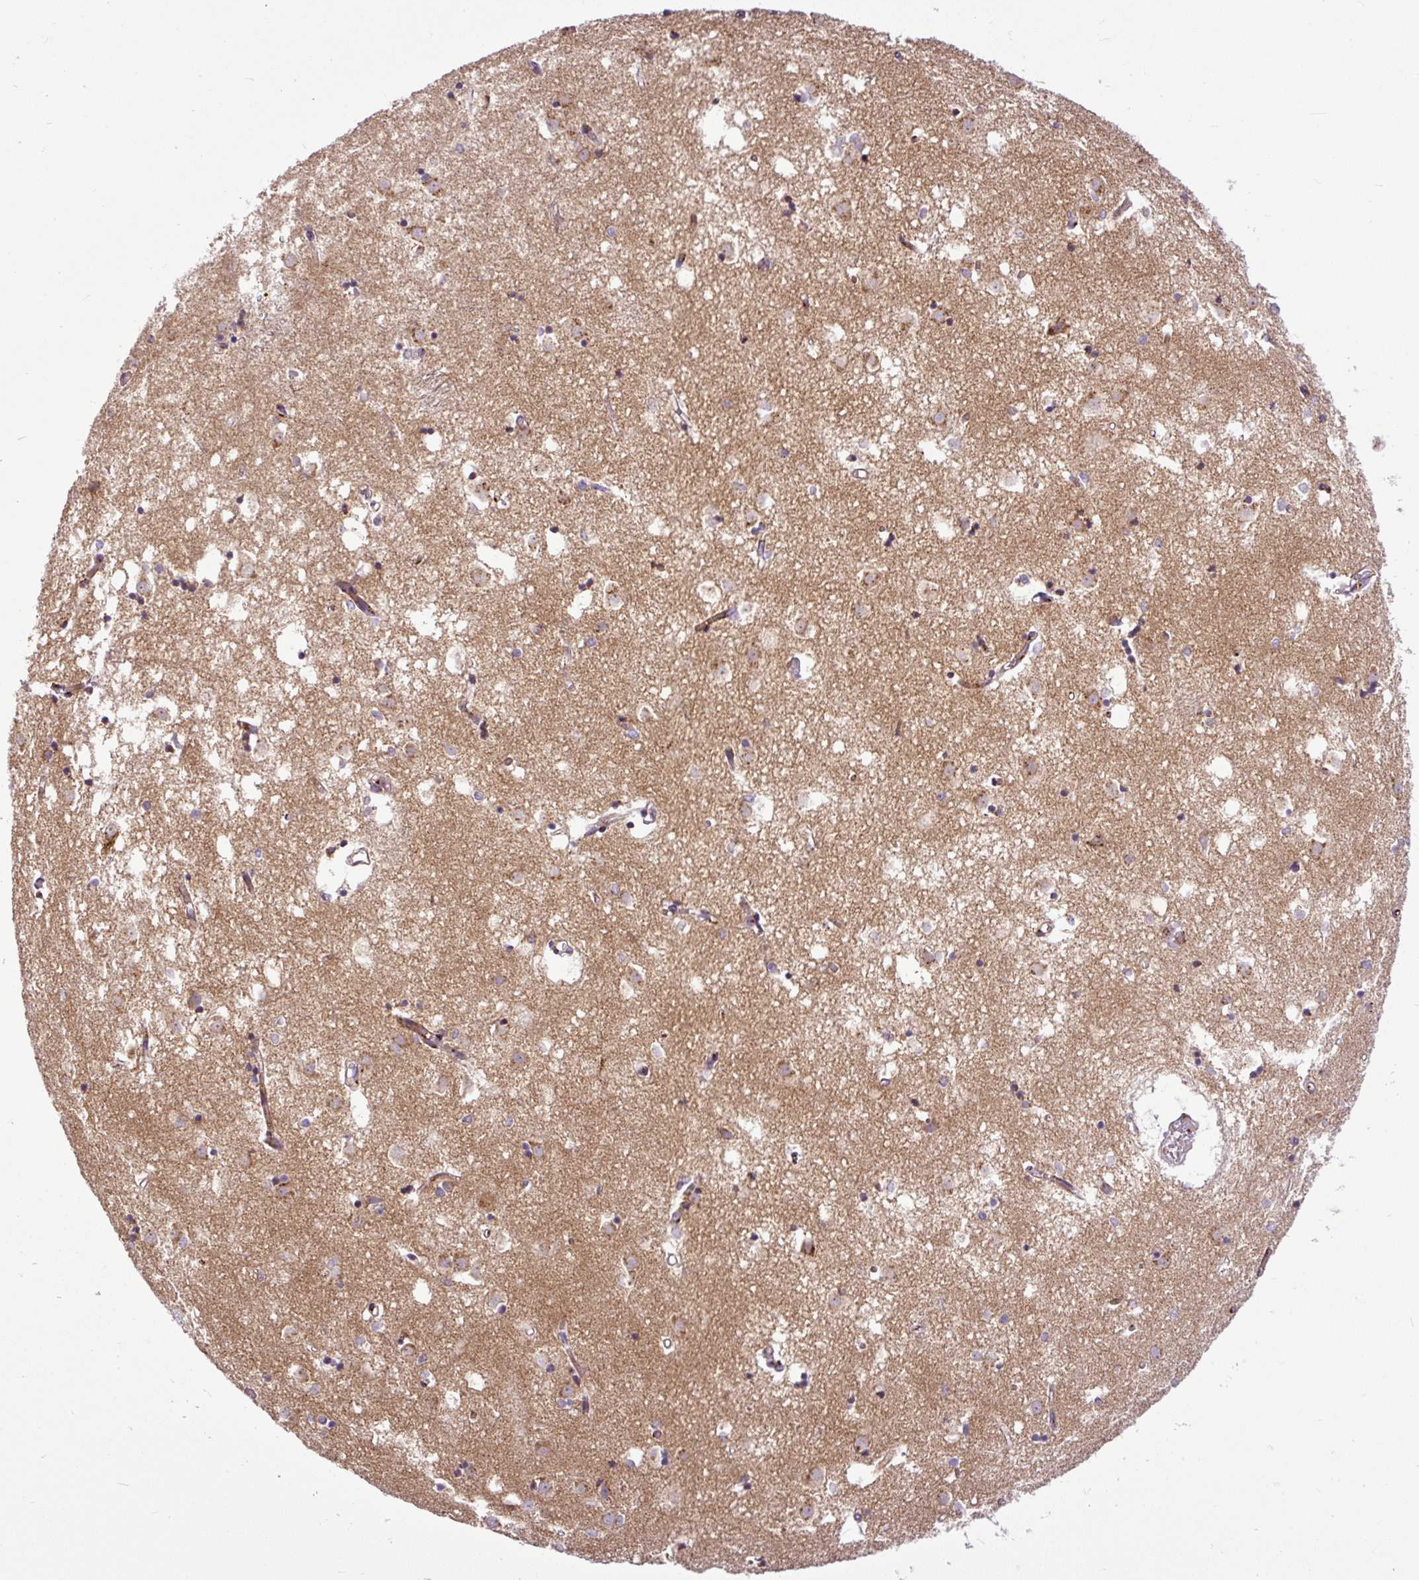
{"staining": {"intensity": "strong", "quantity": "25%-75%", "location": "cytoplasmic/membranous"}, "tissue": "caudate", "cell_type": "Glial cells", "image_type": "normal", "snomed": [{"axis": "morphology", "description": "Normal tissue, NOS"}, {"axis": "topography", "description": "Lateral ventricle wall"}], "caption": "Glial cells reveal strong cytoplasmic/membranous staining in approximately 25%-75% of cells in normal caudate. The staining is performed using DAB brown chromogen to label protein expression. The nuclei are counter-stained blue using hematoxylin.", "gene": "MSMP", "patient": {"sex": "male", "age": 70}}